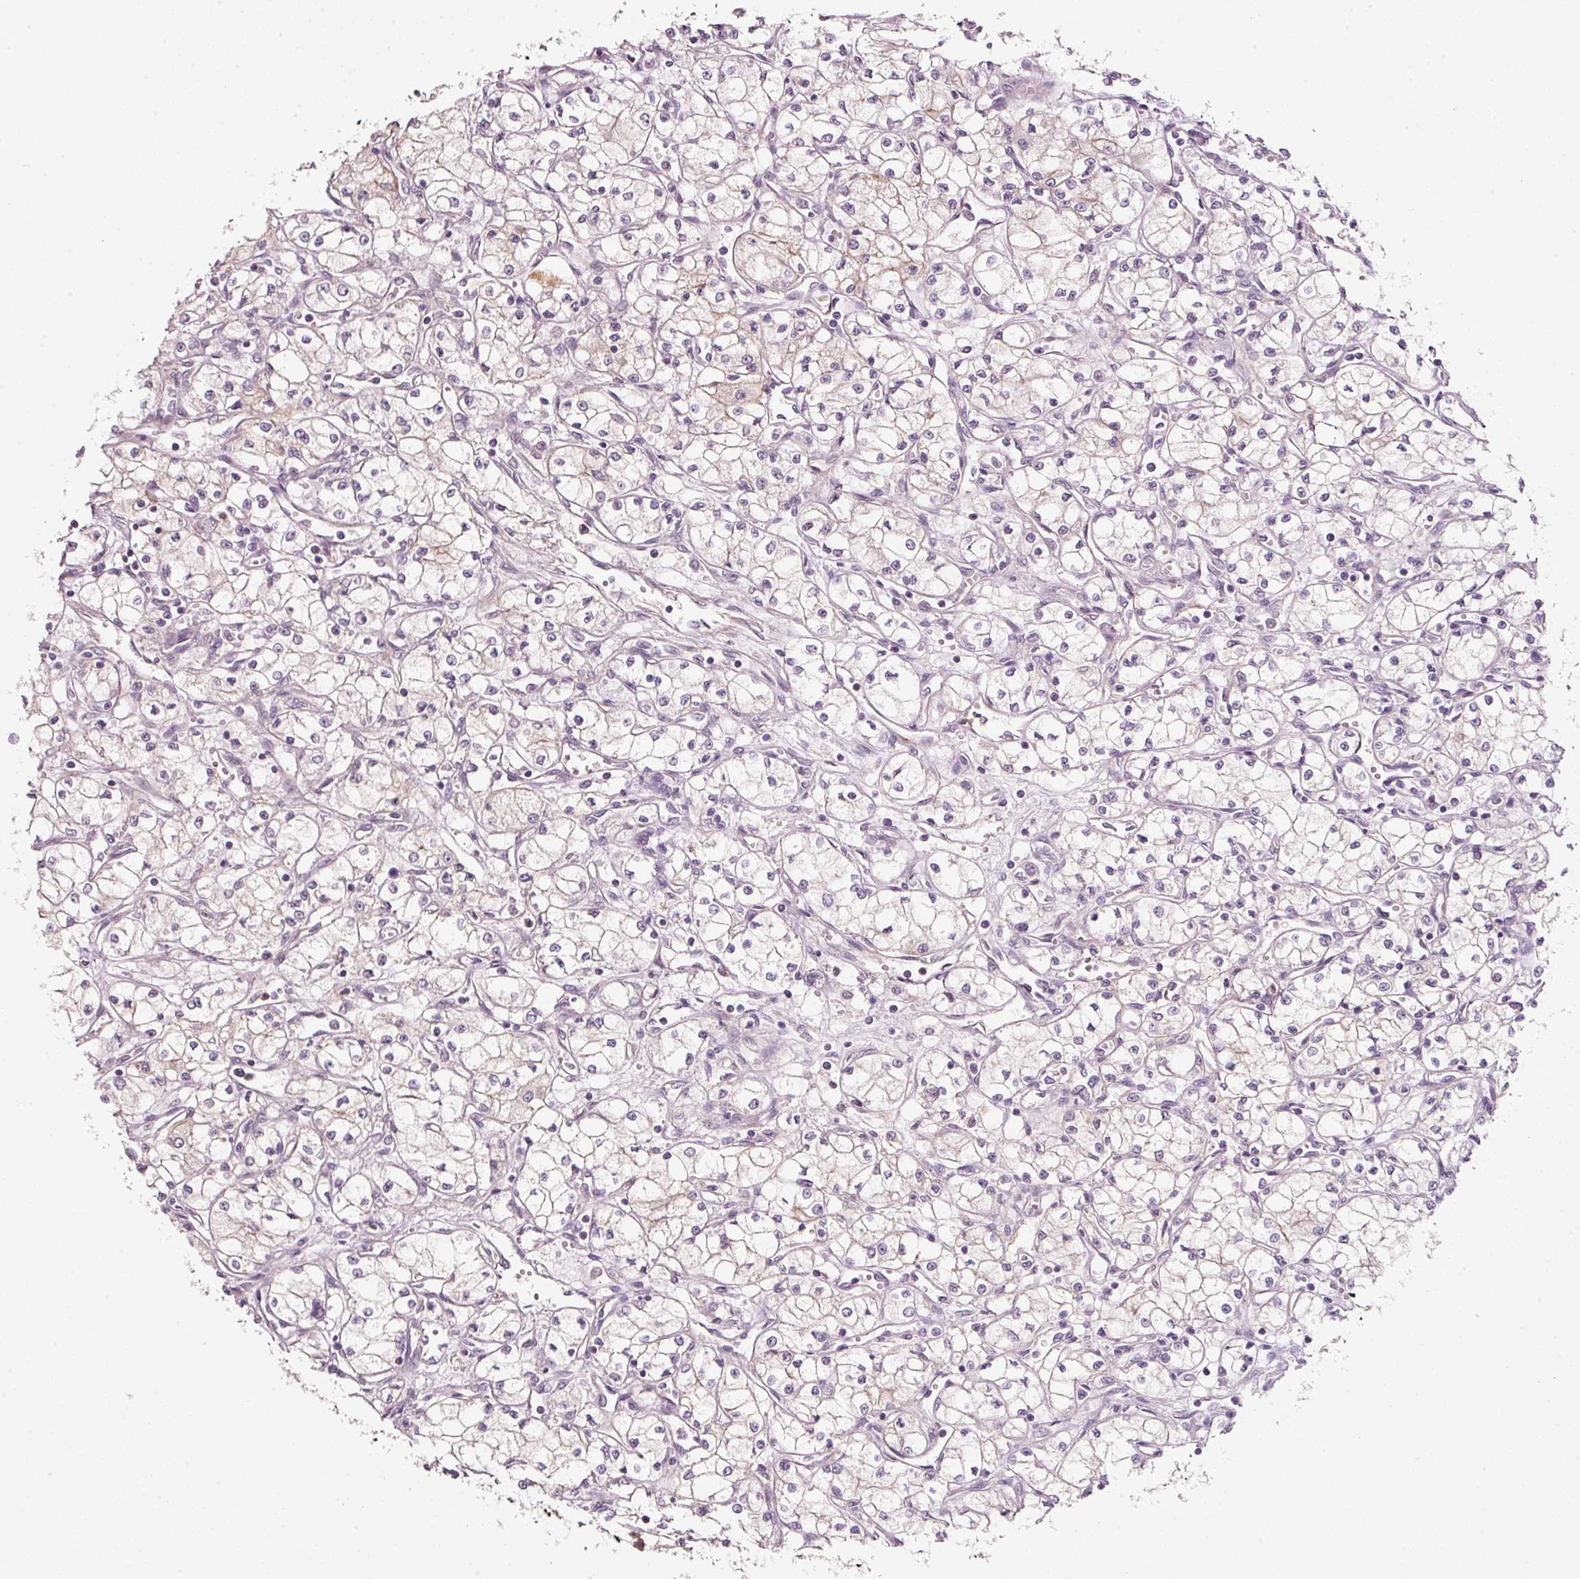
{"staining": {"intensity": "negative", "quantity": "none", "location": "none"}, "tissue": "renal cancer", "cell_type": "Tumor cells", "image_type": "cancer", "snomed": [{"axis": "morphology", "description": "Normal tissue, NOS"}, {"axis": "morphology", "description": "Adenocarcinoma, NOS"}, {"axis": "topography", "description": "Kidney"}], "caption": "Immunohistochemical staining of renal cancer reveals no significant staining in tumor cells.", "gene": "TIRAP", "patient": {"sex": "male", "age": 59}}